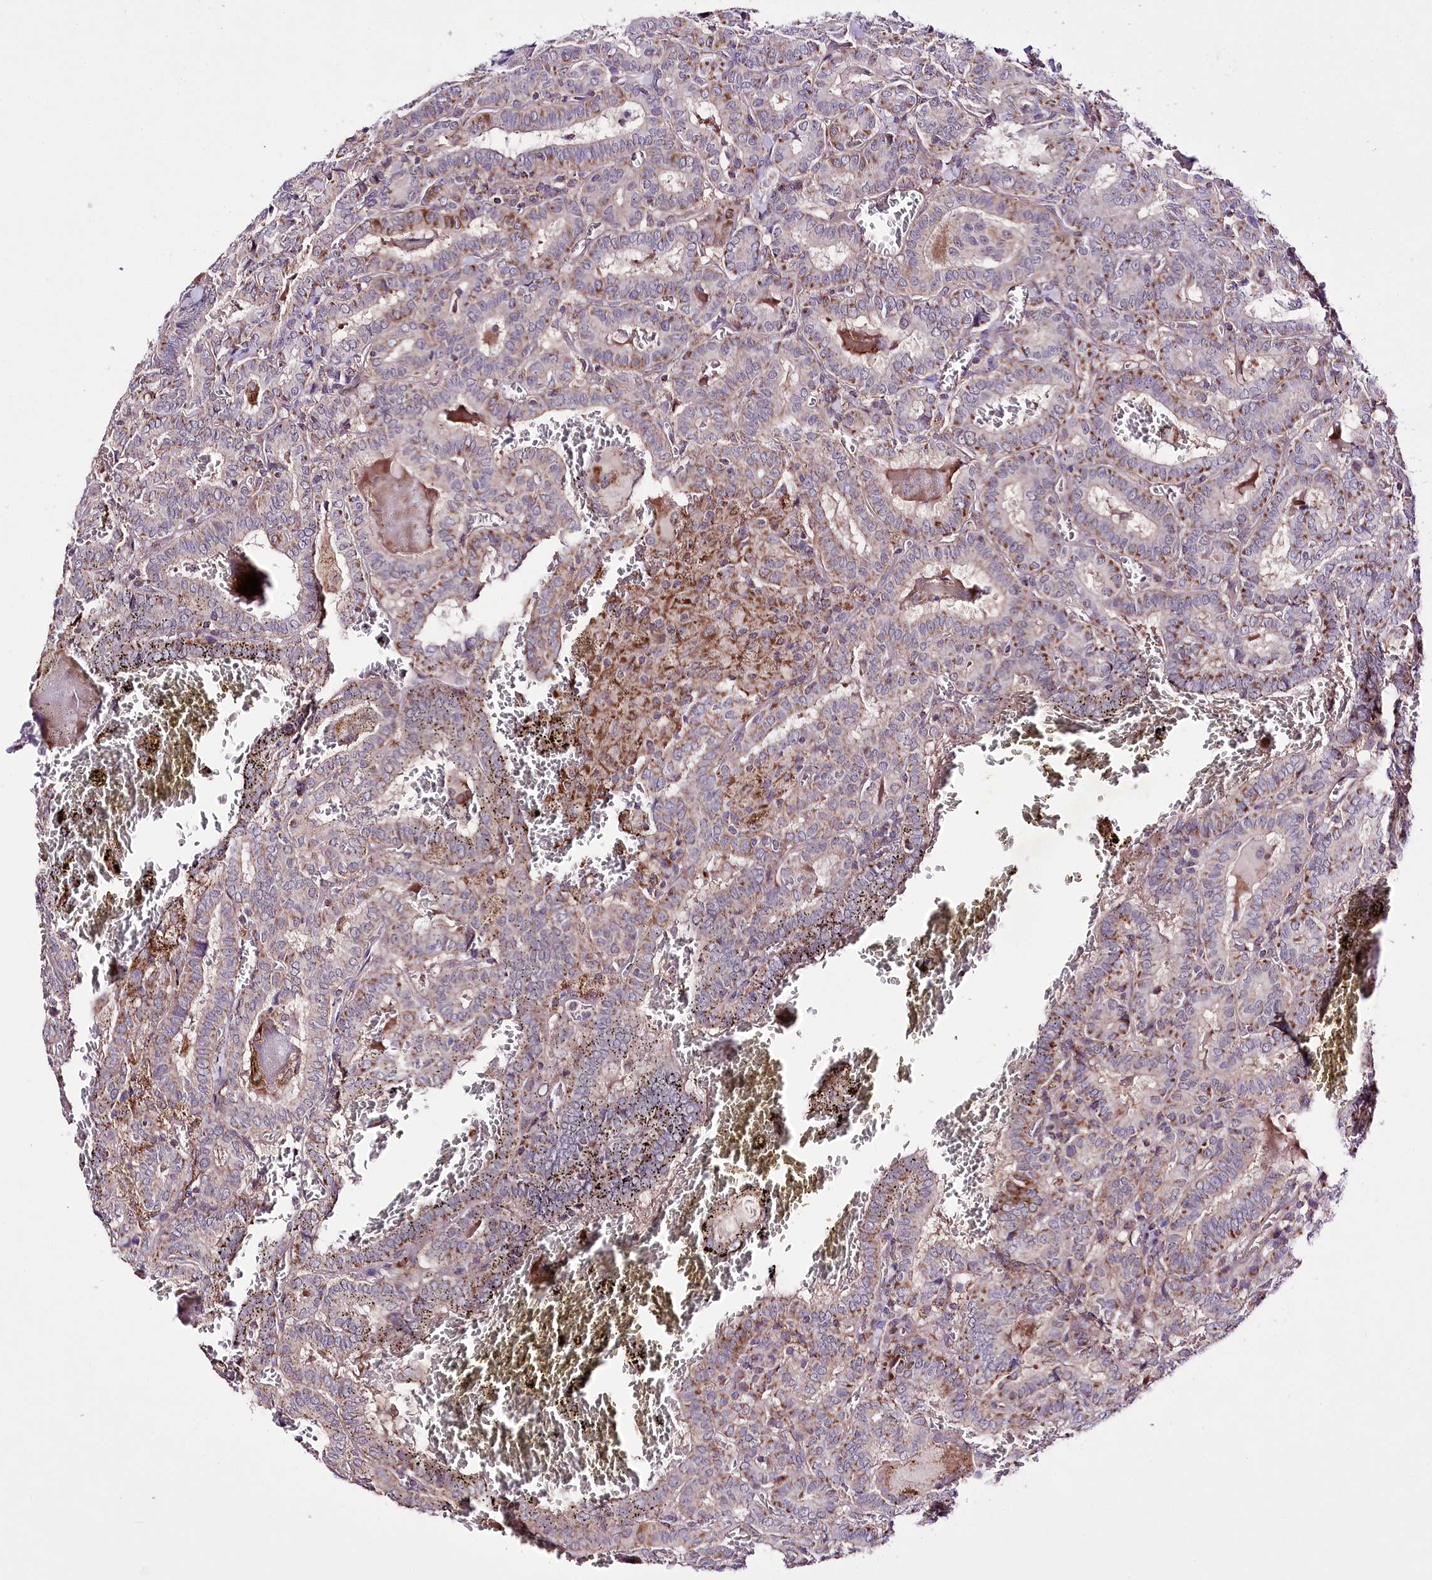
{"staining": {"intensity": "moderate", "quantity": "<25%", "location": "cytoplasmic/membranous"}, "tissue": "thyroid cancer", "cell_type": "Tumor cells", "image_type": "cancer", "snomed": [{"axis": "morphology", "description": "Papillary adenocarcinoma, NOS"}, {"axis": "topography", "description": "Thyroid gland"}], "caption": "High-magnification brightfield microscopy of papillary adenocarcinoma (thyroid) stained with DAB (brown) and counterstained with hematoxylin (blue). tumor cells exhibit moderate cytoplasmic/membranous expression is seen in about<25% of cells. (DAB (3,3'-diaminobenzidine) IHC with brightfield microscopy, high magnification).", "gene": "ATE1", "patient": {"sex": "female", "age": 72}}